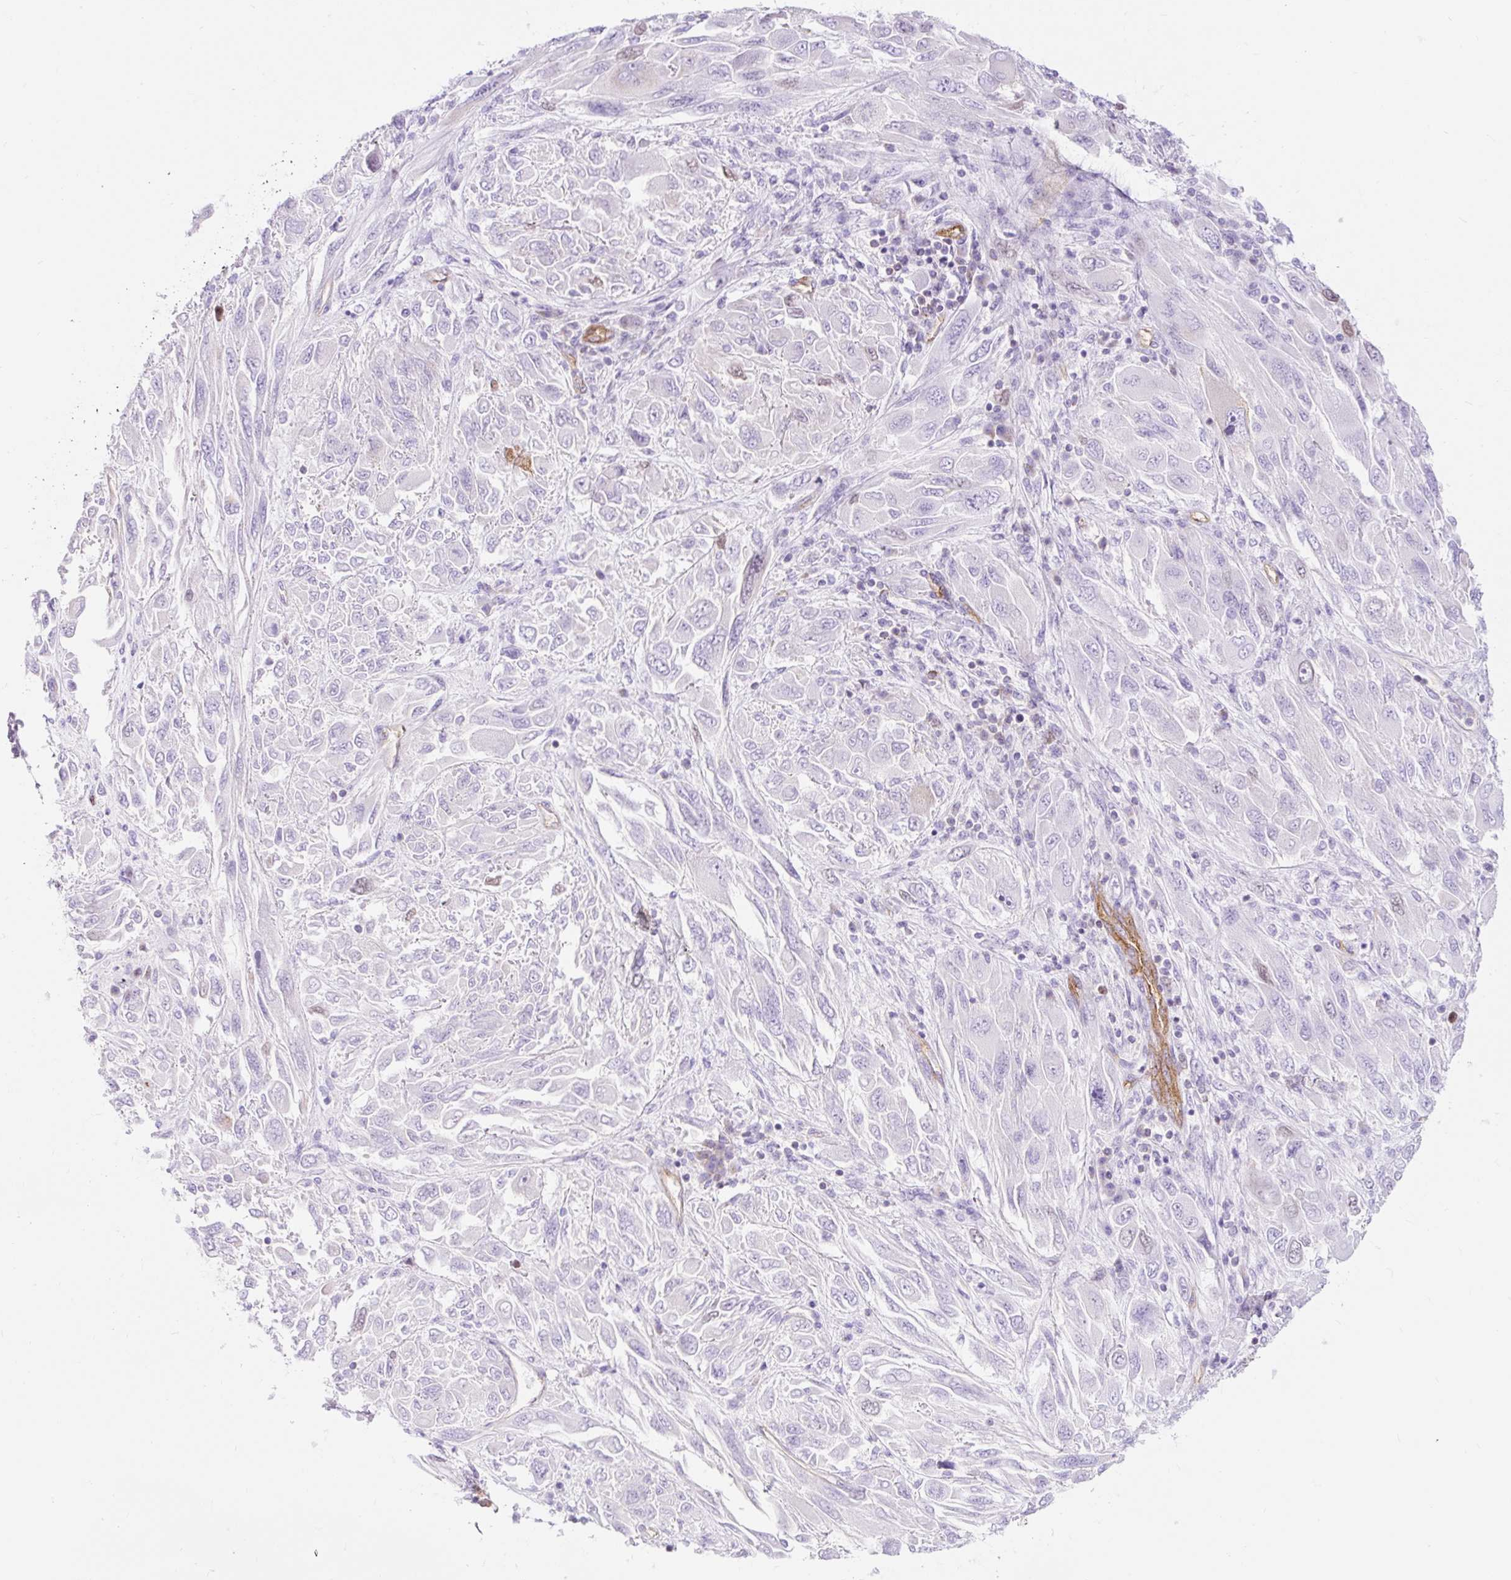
{"staining": {"intensity": "negative", "quantity": "none", "location": "none"}, "tissue": "melanoma", "cell_type": "Tumor cells", "image_type": "cancer", "snomed": [{"axis": "morphology", "description": "Malignant melanoma, NOS"}, {"axis": "topography", "description": "Skin"}], "caption": "Immunohistochemical staining of melanoma shows no significant positivity in tumor cells.", "gene": "HIP1R", "patient": {"sex": "female", "age": 91}}